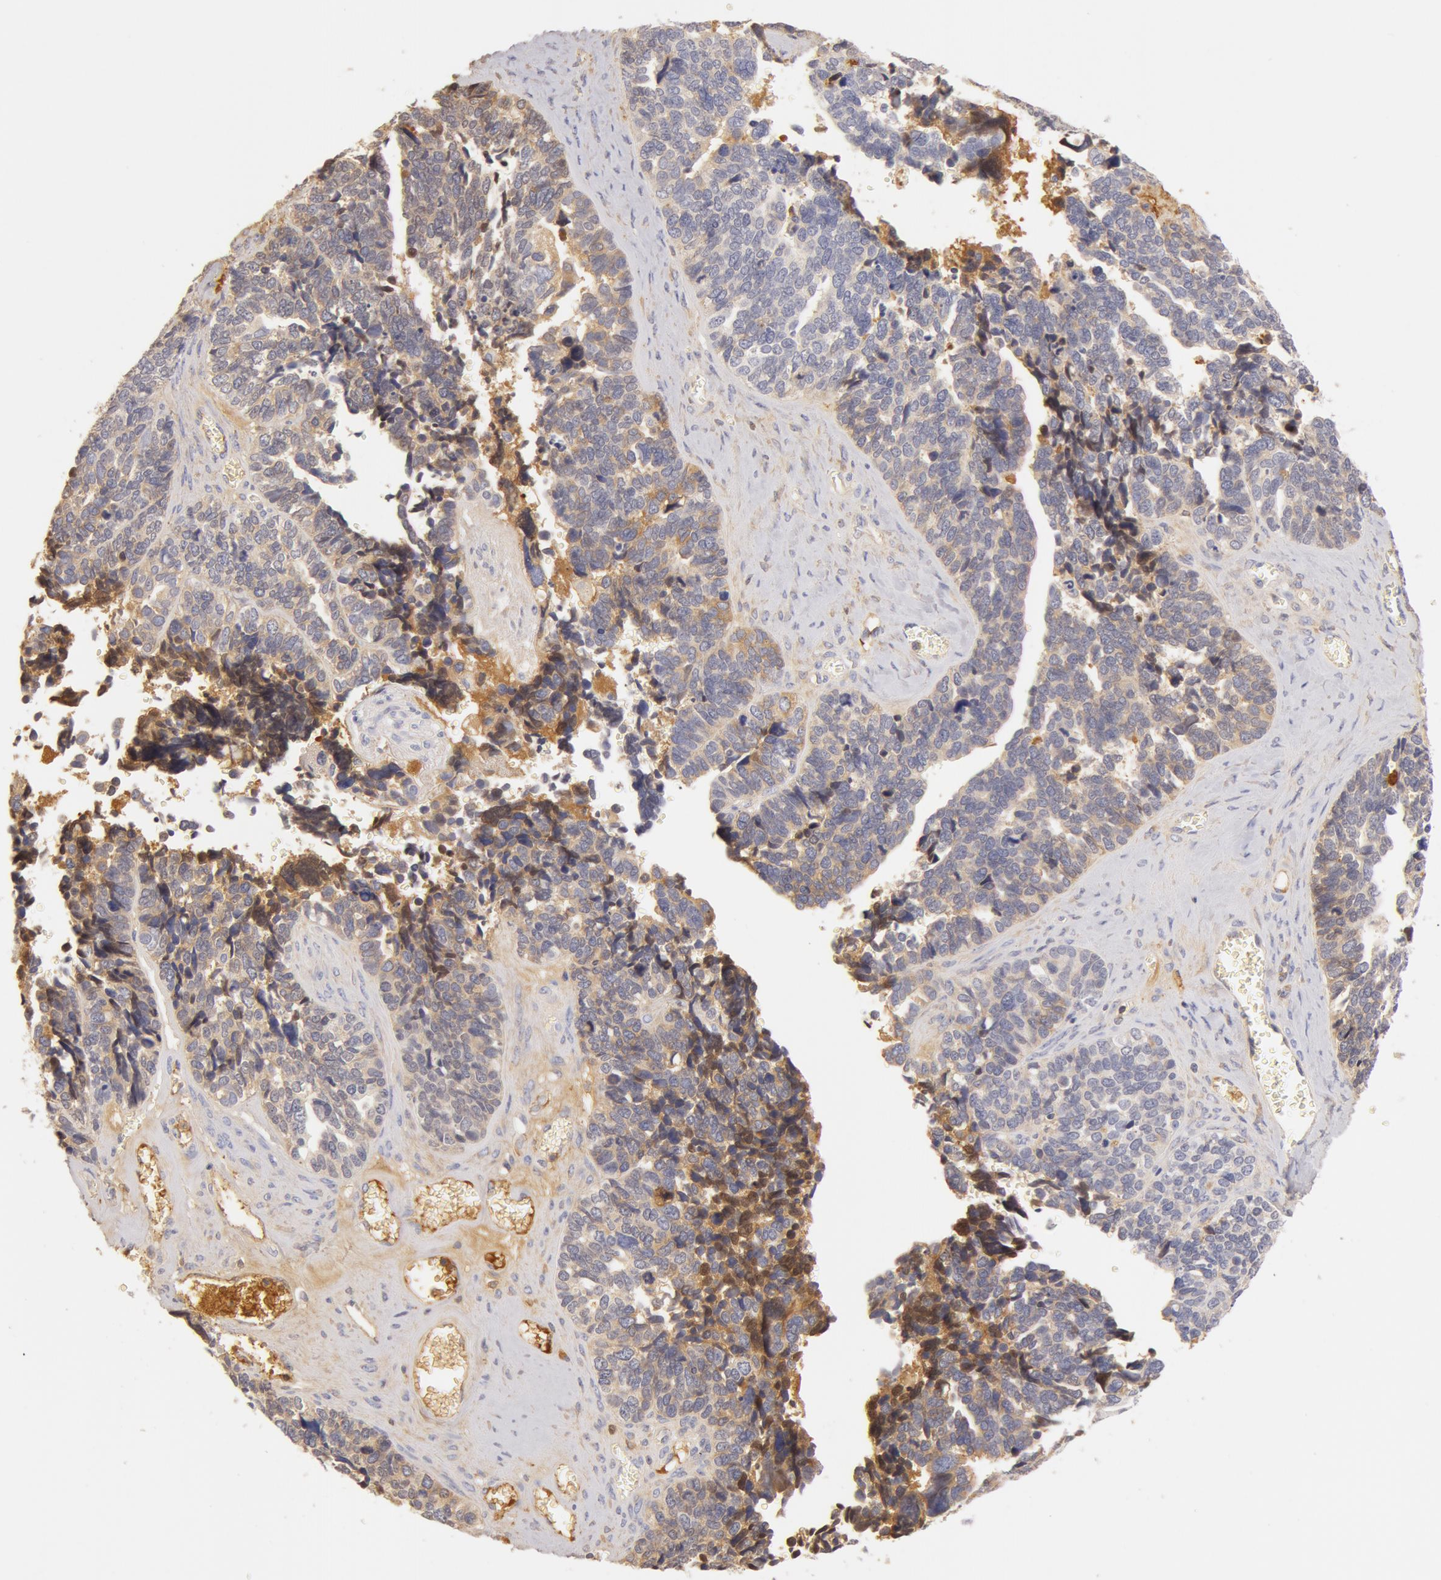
{"staining": {"intensity": "weak", "quantity": "25%-75%", "location": "cytoplasmic/membranous"}, "tissue": "ovarian cancer", "cell_type": "Tumor cells", "image_type": "cancer", "snomed": [{"axis": "morphology", "description": "Cystadenocarcinoma, serous, NOS"}, {"axis": "topography", "description": "Ovary"}], "caption": "Tumor cells display weak cytoplasmic/membranous staining in approximately 25%-75% of cells in ovarian serous cystadenocarcinoma. Using DAB (brown) and hematoxylin (blue) stains, captured at high magnification using brightfield microscopy.", "gene": "GC", "patient": {"sex": "female", "age": 77}}